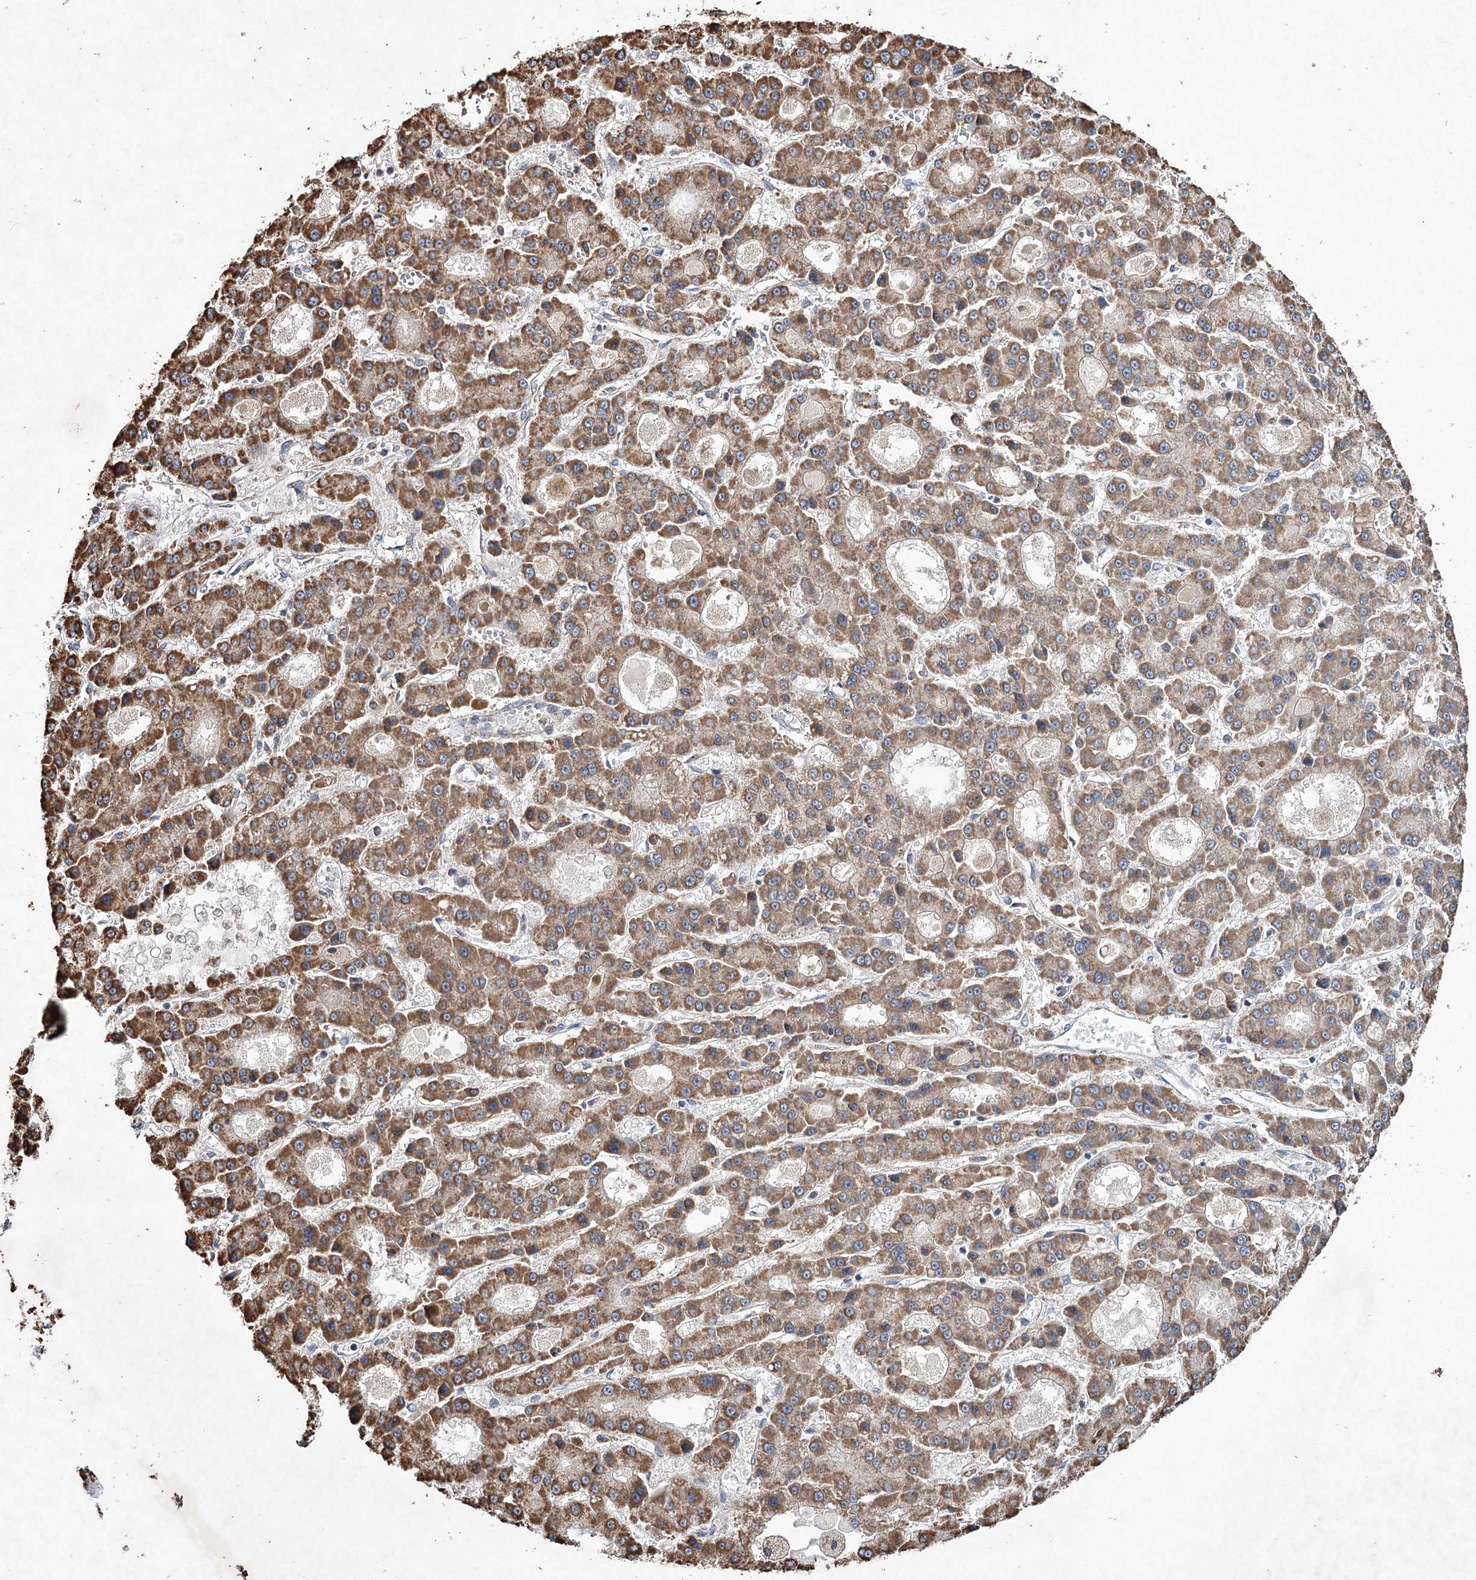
{"staining": {"intensity": "moderate", "quantity": ">75%", "location": "cytoplasmic/membranous"}, "tissue": "liver cancer", "cell_type": "Tumor cells", "image_type": "cancer", "snomed": [{"axis": "morphology", "description": "Carcinoma, Hepatocellular, NOS"}, {"axis": "topography", "description": "Liver"}], "caption": "Immunohistochemical staining of human liver cancer (hepatocellular carcinoma) reveals moderate cytoplasmic/membranous protein positivity in approximately >75% of tumor cells.", "gene": "PIK3CB", "patient": {"sex": "male", "age": 70}}